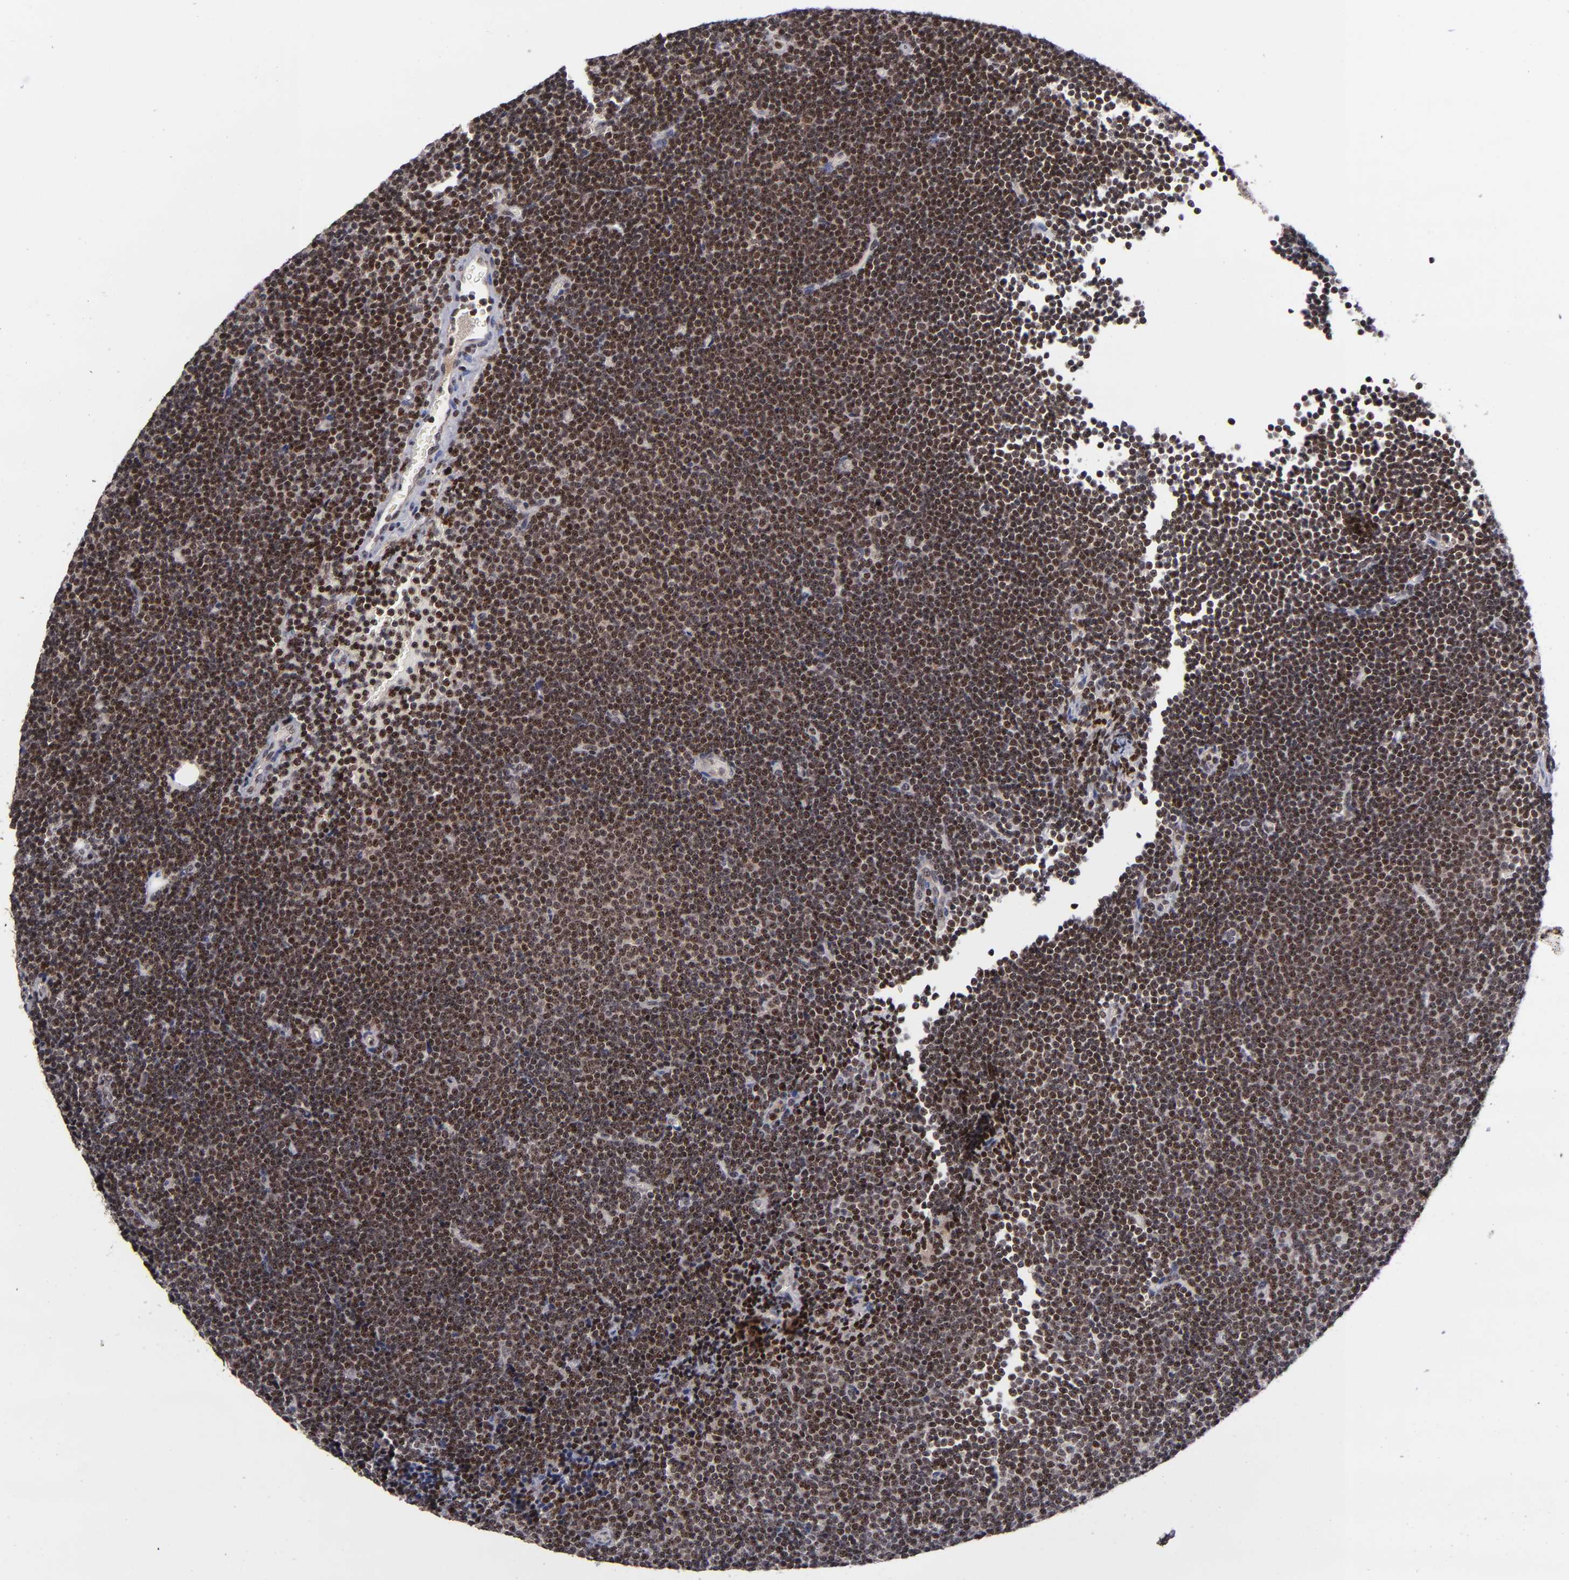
{"staining": {"intensity": "moderate", "quantity": ">75%", "location": "cytoplasmic/membranous,nuclear"}, "tissue": "lymphoma", "cell_type": "Tumor cells", "image_type": "cancer", "snomed": [{"axis": "morphology", "description": "Malignant lymphoma, non-Hodgkin's type, Low grade"}, {"axis": "topography", "description": "Lymph node"}], "caption": "Human lymphoma stained for a protein (brown) demonstrates moderate cytoplasmic/membranous and nuclear positive staining in about >75% of tumor cells.", "gene": "PCNX4", "patient": {"sex": "female", "age": 73}}